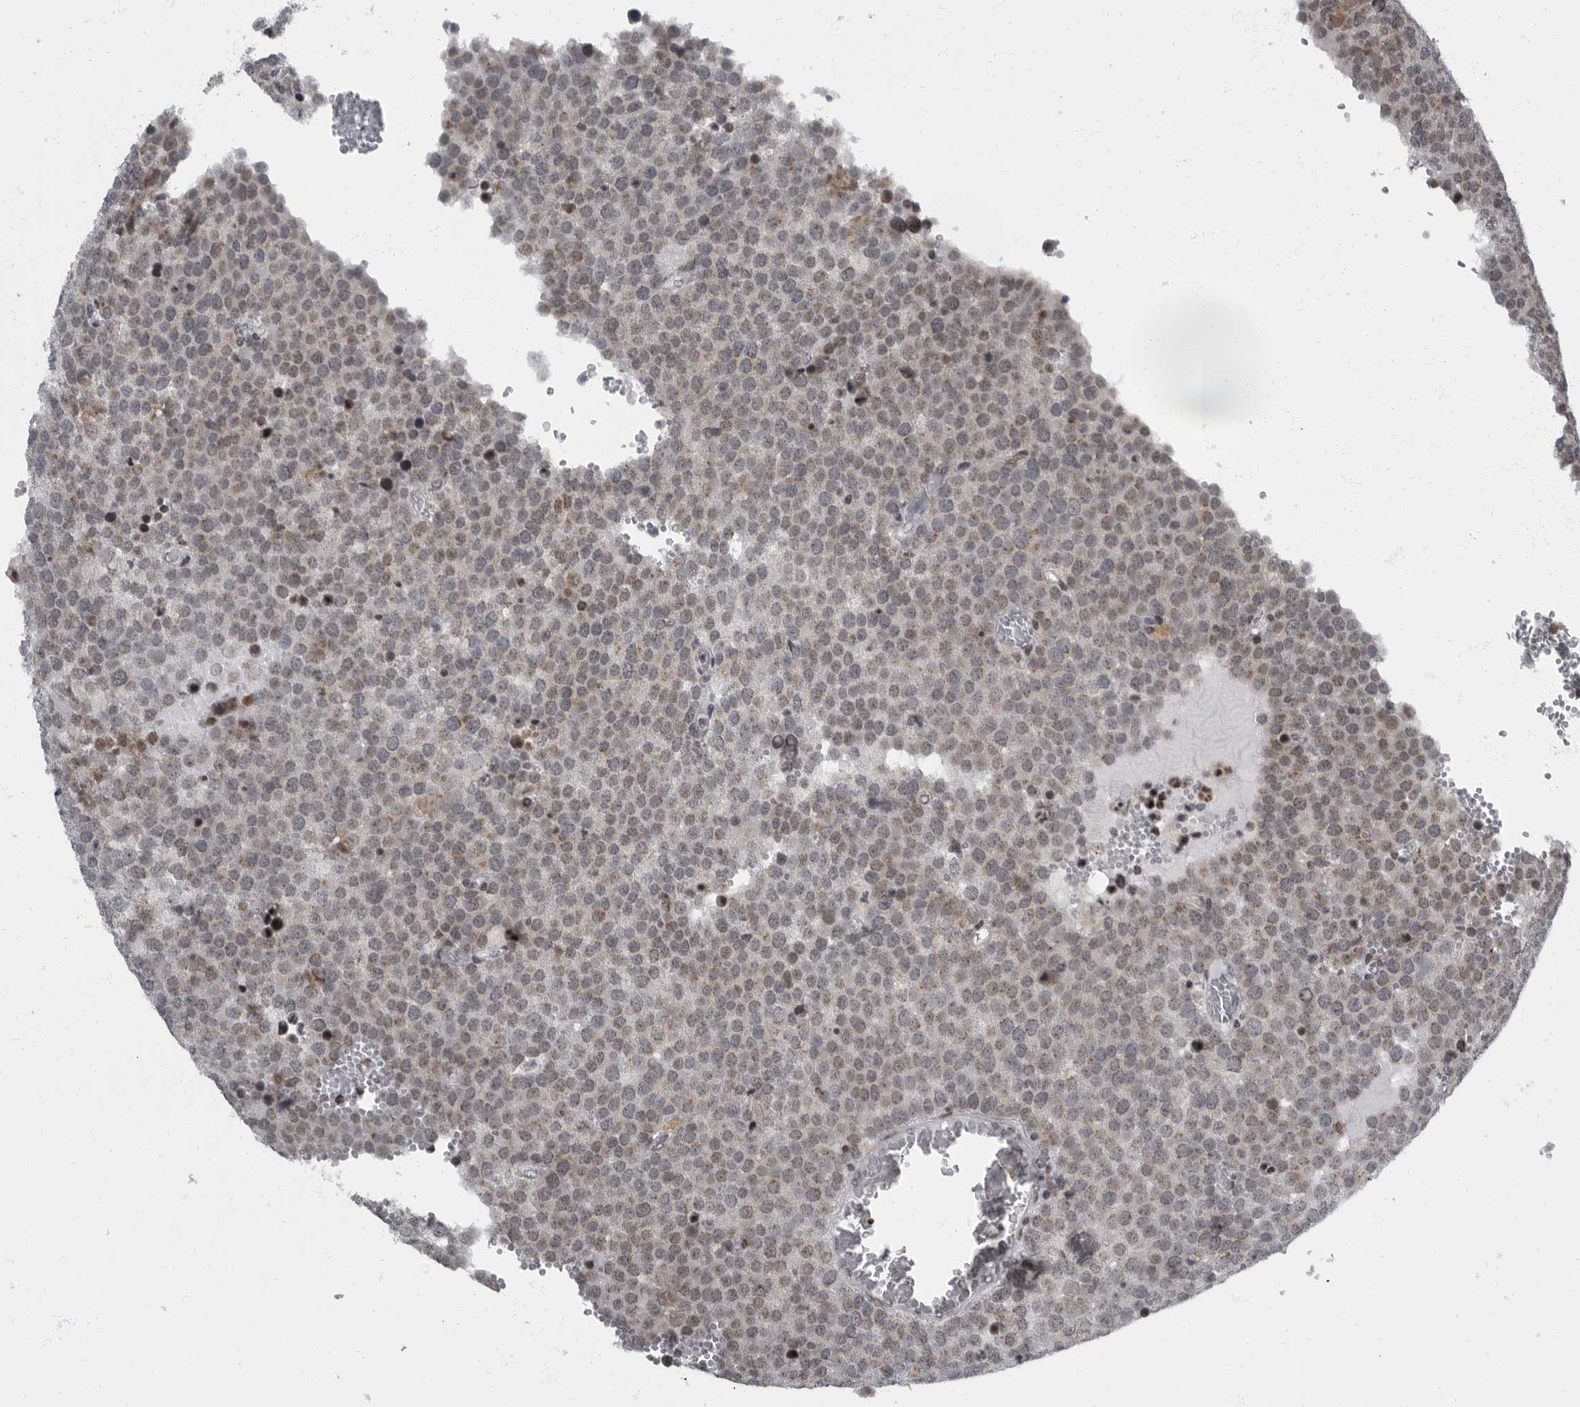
{"staining": {"intensity": "weak", "quantity": "25%-75%", "location": "cytoplasmic/membranous,nuclear"}, "tissue": "testis cancer", "cell_type": "Tumor cells", "image_type": "cancer", "snomed": [{"axis": "morphology", "description": "Seminoma, NOS"}, {"axis": "topography", "description": "Testis"}], "caption": "Immunohistochemistry (IHC) histopathology image of neoplastic tissue: human testis seminoma stained using IHC reveals low levels of weak protein expression localized specifically in the cytoplasmic/membranous and nuclear of tumor cells, appearing as a cytoplasmic/membranous and nuclear brown color.", "gene": "EVI5", "patient": {"sex": "male", "age": 71}}